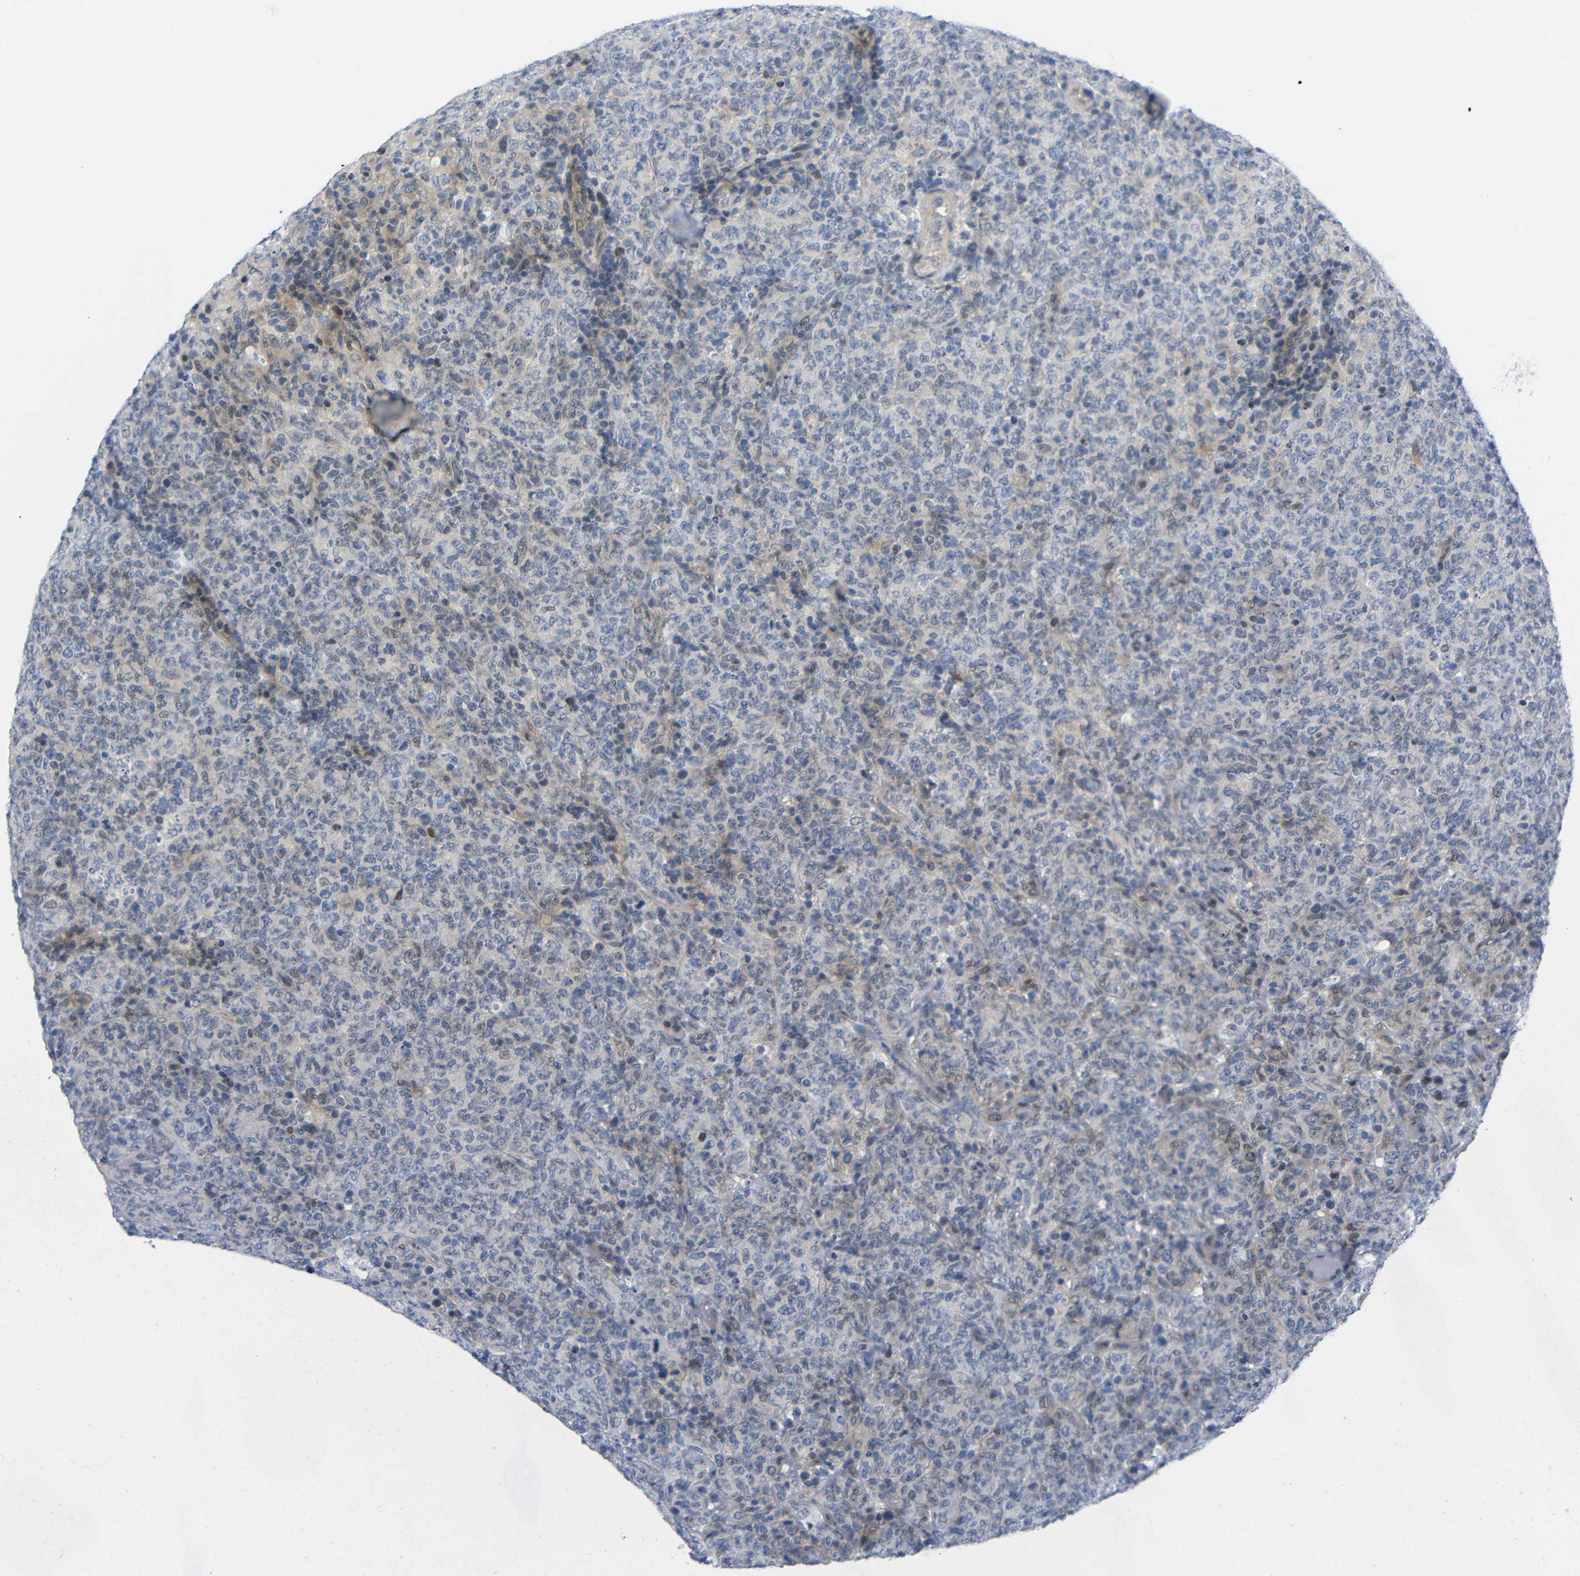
{"staining": {"intensity": "weak", "quantity": "<25%", "location": "nuclear"}, "tissue": "lymphoma", "cell_type": "Tumor cells", "image_type": "cancer", "snomed": [{"axis": "morphology", "description": "Malignant lymphoma, non-Hodgkin's type, High grade"}, {"axis": "topography", "description": "Tonsil"}], "caption": "High magnification brightfield microscopy of malignant lymphoma, non-Hodgkin's type (high-grade) stained with DAB (brown) and counterstained with hematoxylin (blue): tumor cells show no significant expression.", "gene": "CMTM1", "patient": {"sex": "female", "age": 36}}